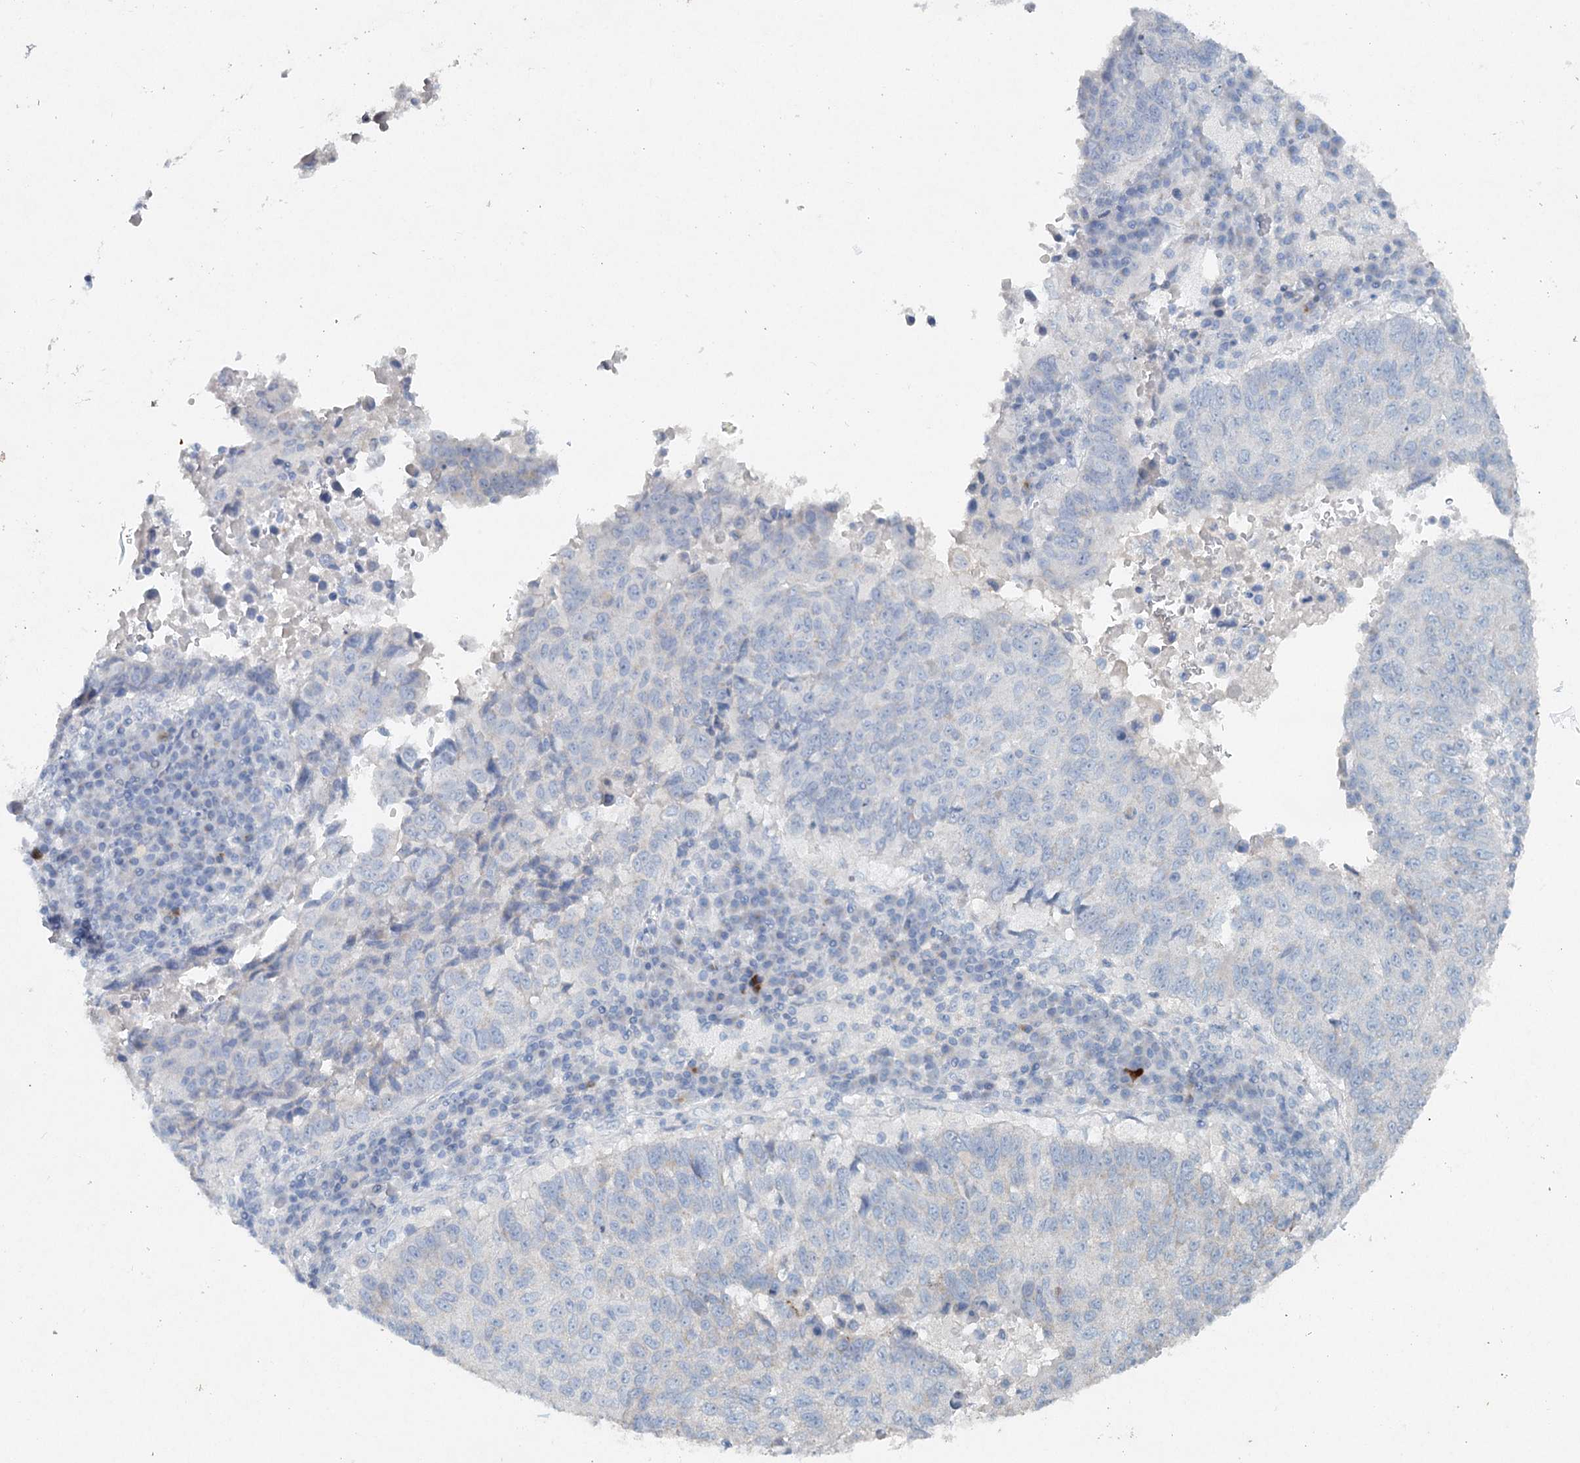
{"staining": {"intensity": "negative", "quantity": "none", "location": "none"}, "tissue": "lung cancer", "cell_type": "Tumor cells", "image_type": "cancer", "snomed": [{"axis": "morphology", "description": "Squamous cell carcinoma, NOS"}, {"axis": "topography", "description": "Lung"}], "caption": "This is a photomicrograph of IHC staining of lung squamous cell carcinoma, which shows no expression in tumor cells.", "gene": "RFX6", "patient": {"sex": "male", "age": 73}}